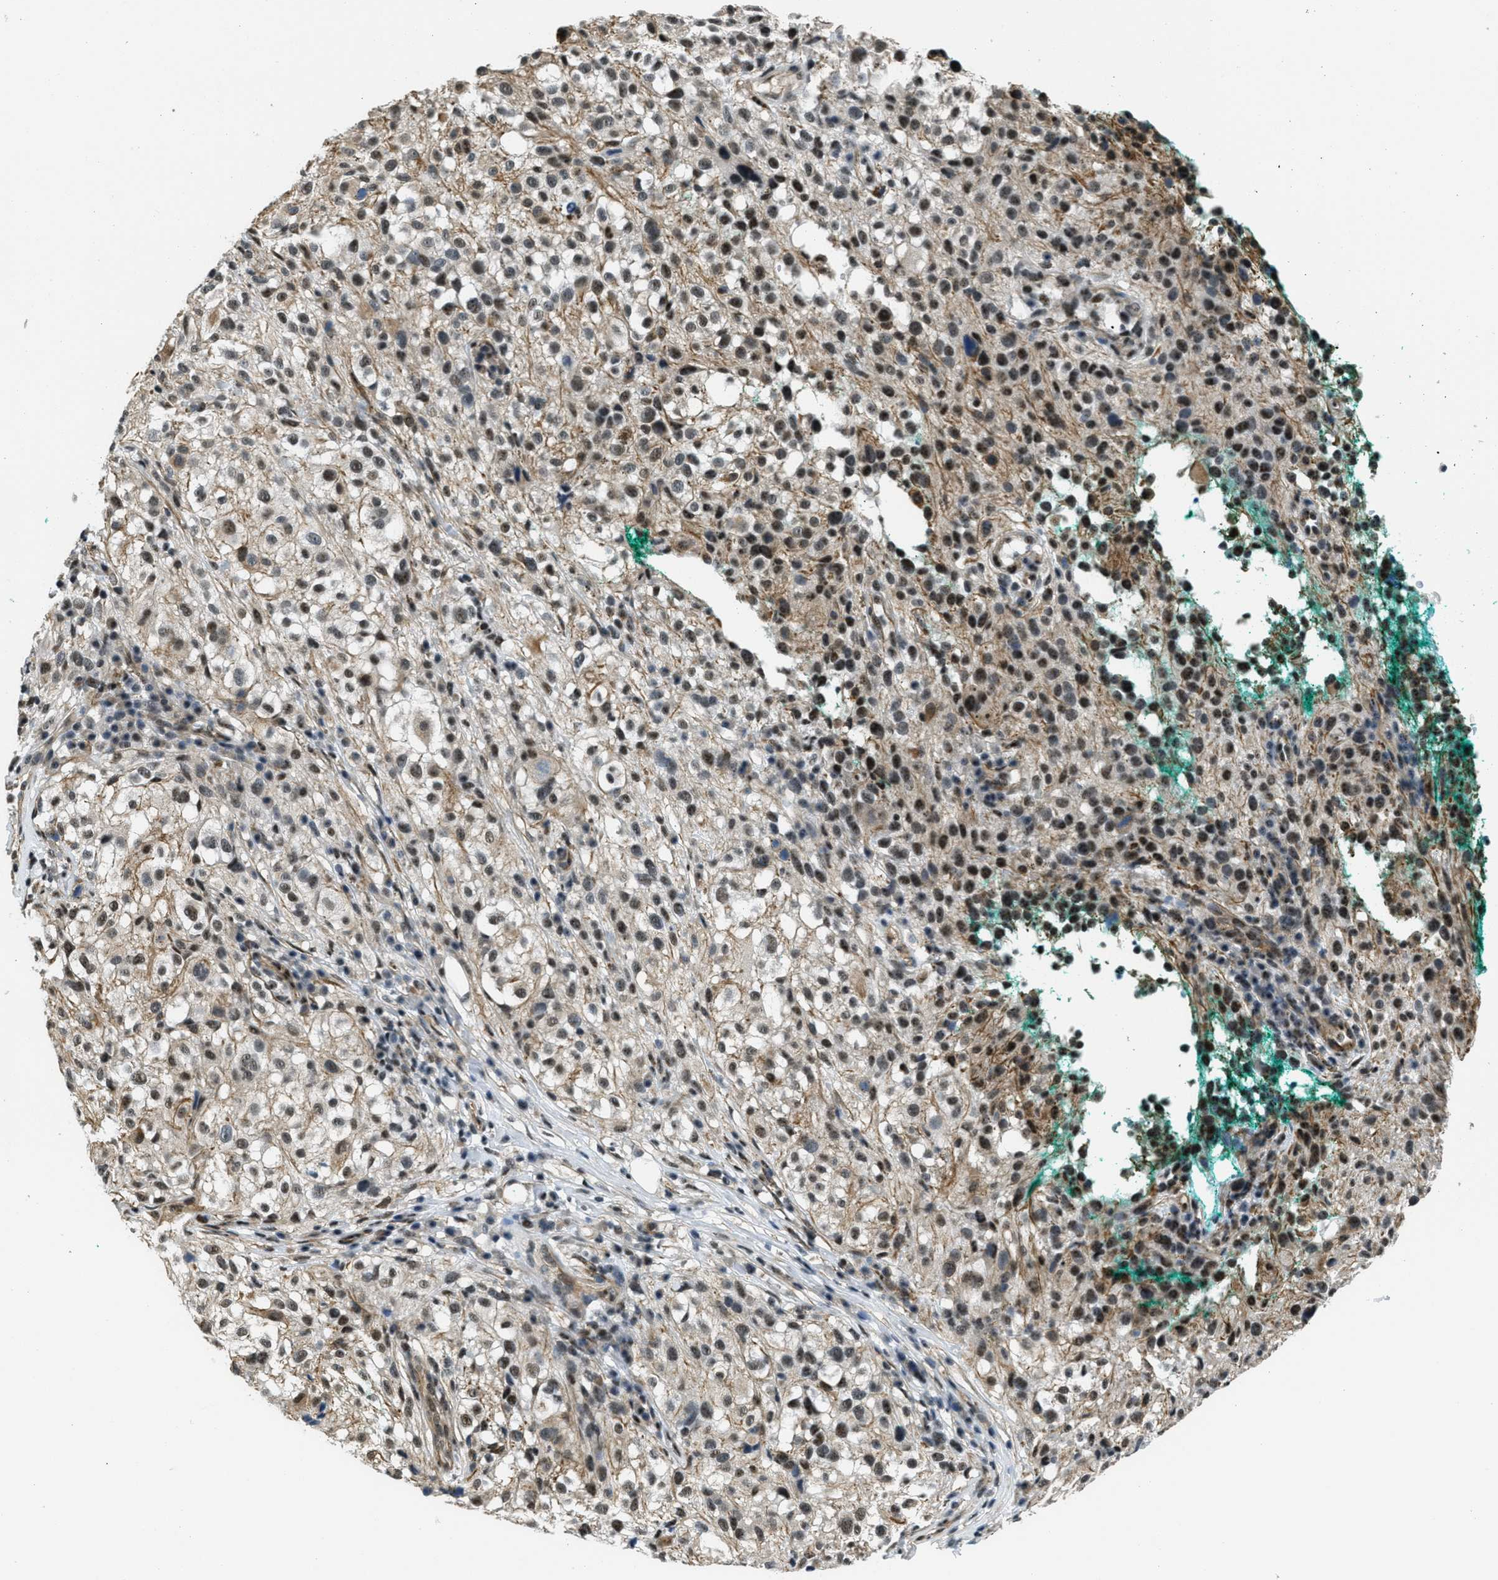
{"staining": {"intensity": "strong", "quantity": ">75%", "location": "cytoplasmic/membranous,nuclear"}, "tissue": "melanoma", "cell_type": "Tumor cells", "image_type": "cancer", "snomed": [{"axis": "morphology", "description": "Necrosis, NOS"}, {"axis": "morphology", "description": "Malignant melanoma, NOS"}, {"axis": "topography", "description": "Skin"}], "caption": "Protein expression analysis of malignant melanoma exhibits strong cytoplasmic/membranous and nuclear staining in approximately >75% of tumor cells.", "gene": "CFAP36", "patient": {"sex": "female", "age": 87}}